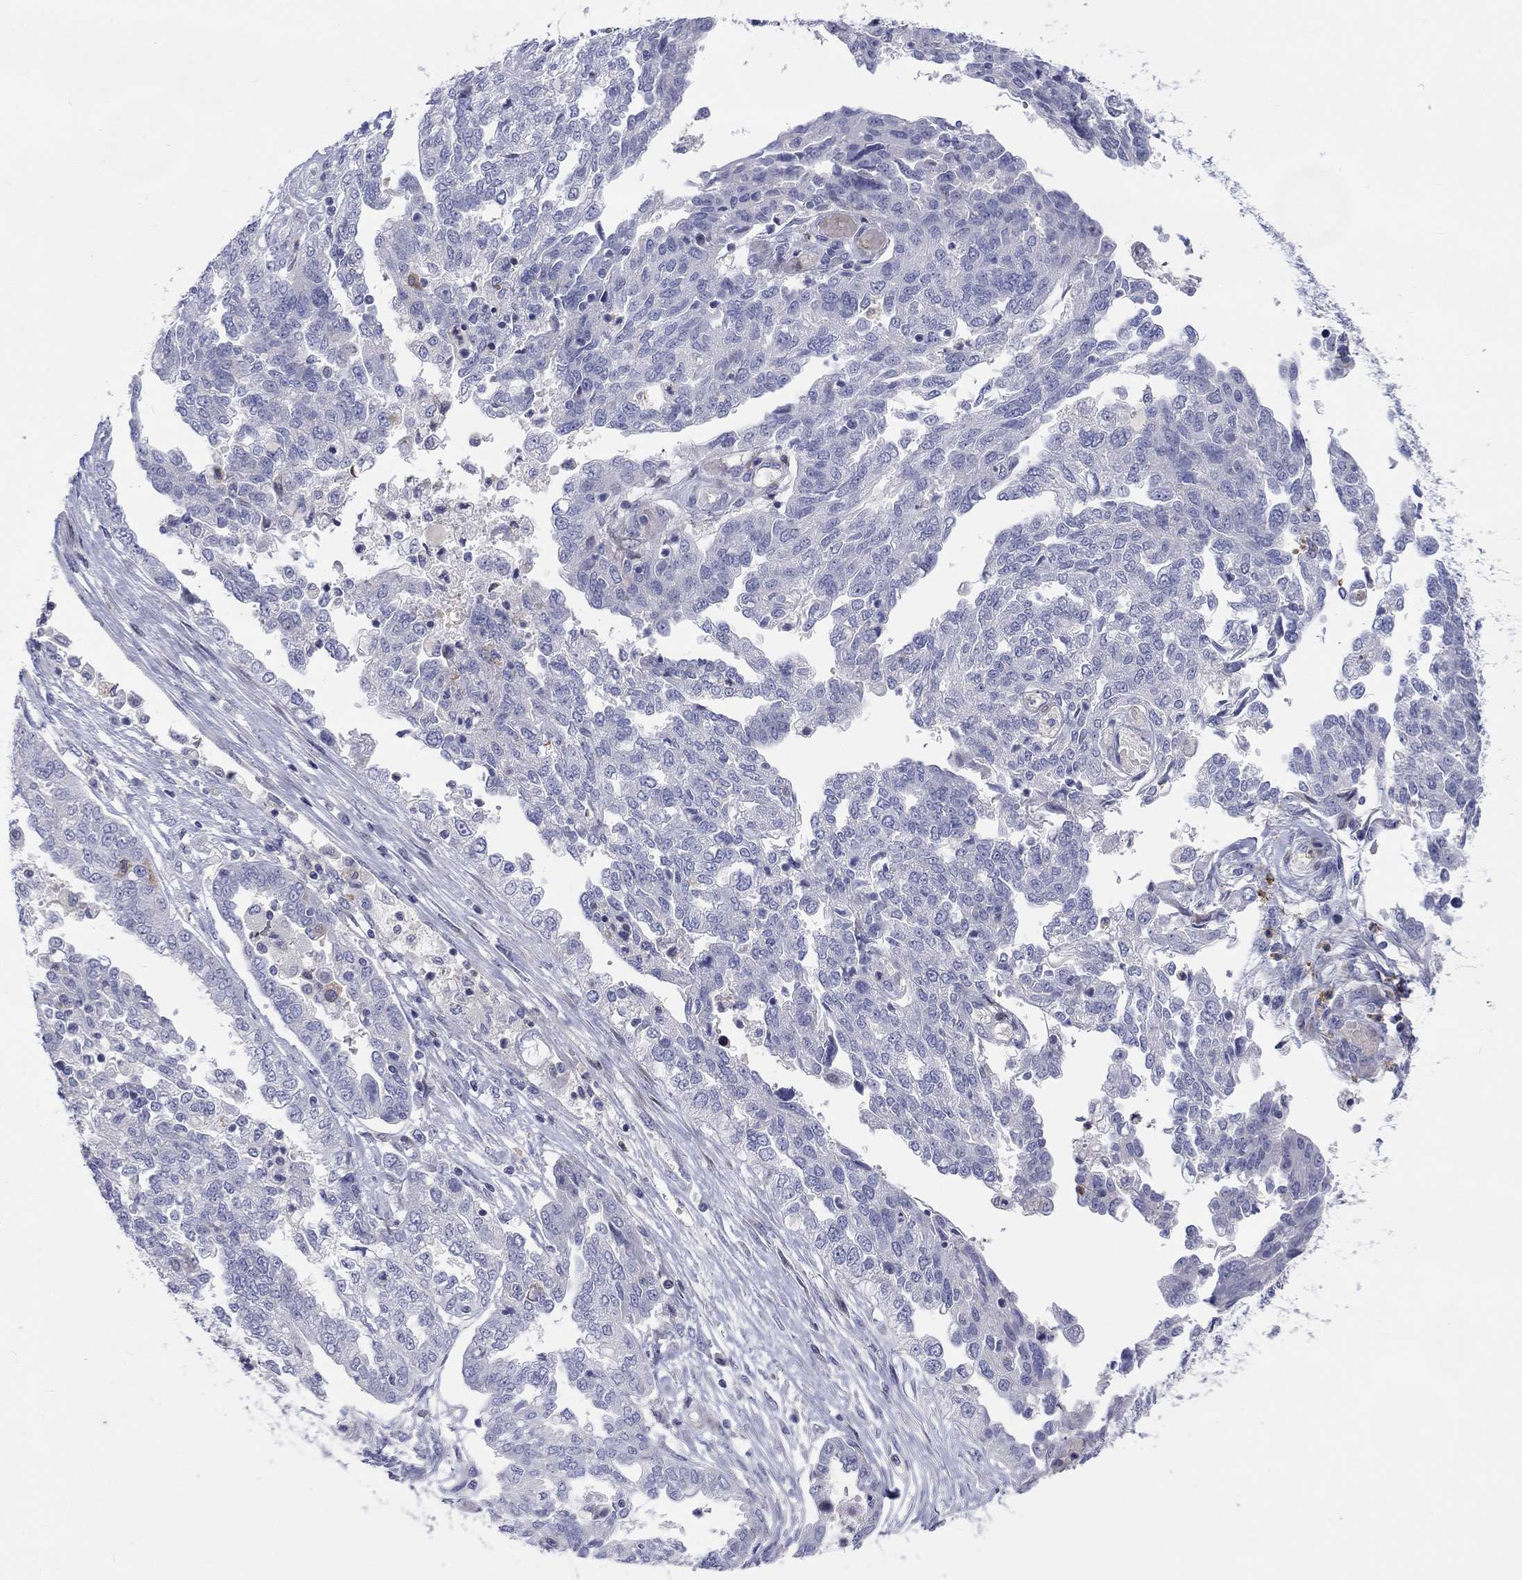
{"staining": {"intensity": "negative", "quantity": "none", "location": "none"}, "tissue": "ovarian cancer", "cell_type": "Tumor cells", "image_type": "cancer", "snomed": [{"axis": "morphology", "description": "Cystadenocarcinoma, serous, NOS"}, {"axis": "topography", "description": "Ovary"}], "caption": "An IHC image of ovarian serous cystadenocarcinoma is shown. There is no staining in tumor cells of ovarian serous cystadenocarcinoma.", "gene": "ARHGAP36", "patient": {"sex": "female", "age": 67}}